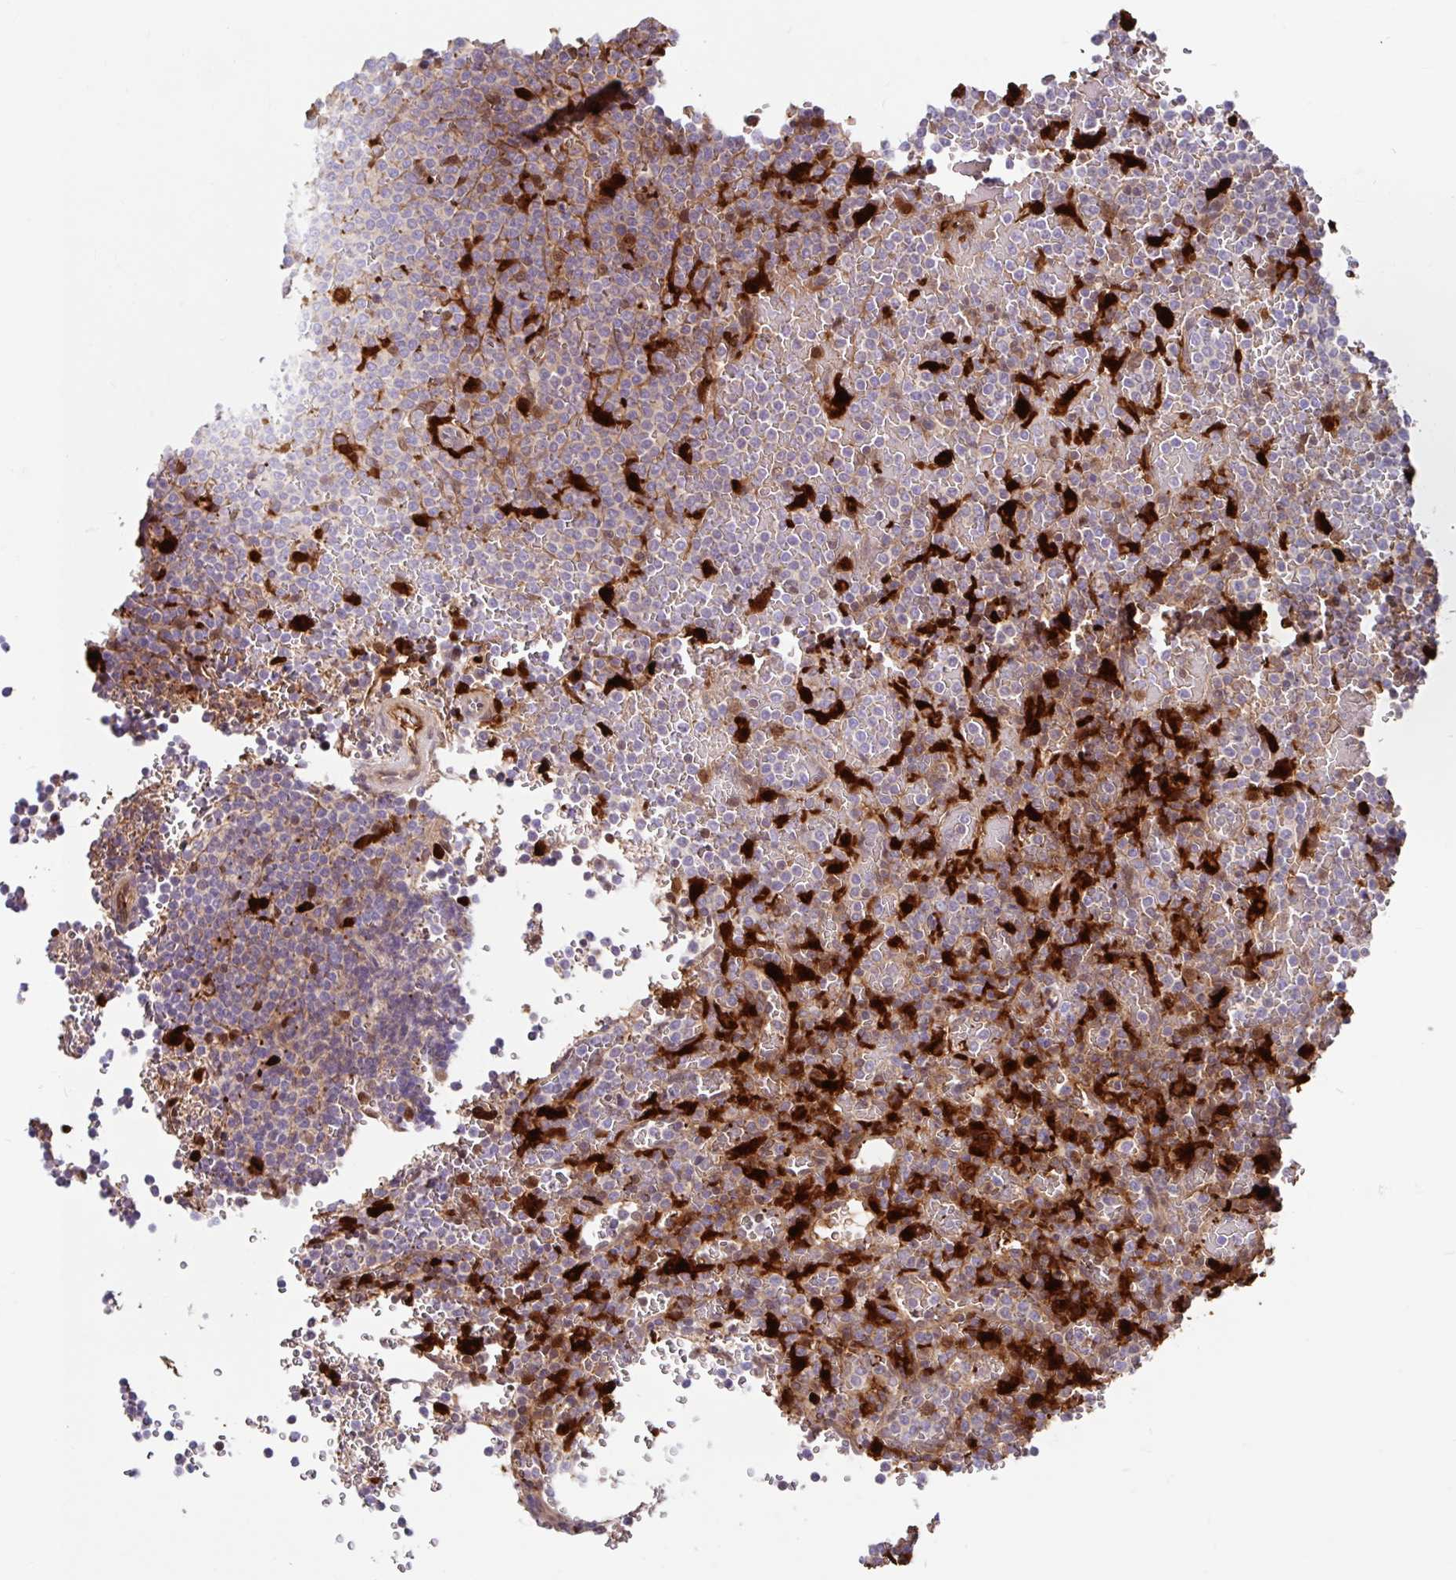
{"staining": {"intensity": "negative", "quantity": "none", "location": "none"}, "tissue": "lymphoma", "cell_type": "Tumor cells", "image_type": "cancer", "snomed": [{"axis": "morphology", "description": "Malignant lymphoma, non-Hodgkin's type, Low grade"}, {"axis": "topography", "description": "Spleen"}], "caption": "This is an immunohistochemistry (IHC) micrograph of lymphoma. There is no expression in tumor cells.", "gene": "BLVRA", "patient": {"sex": "male", "age": 60}}